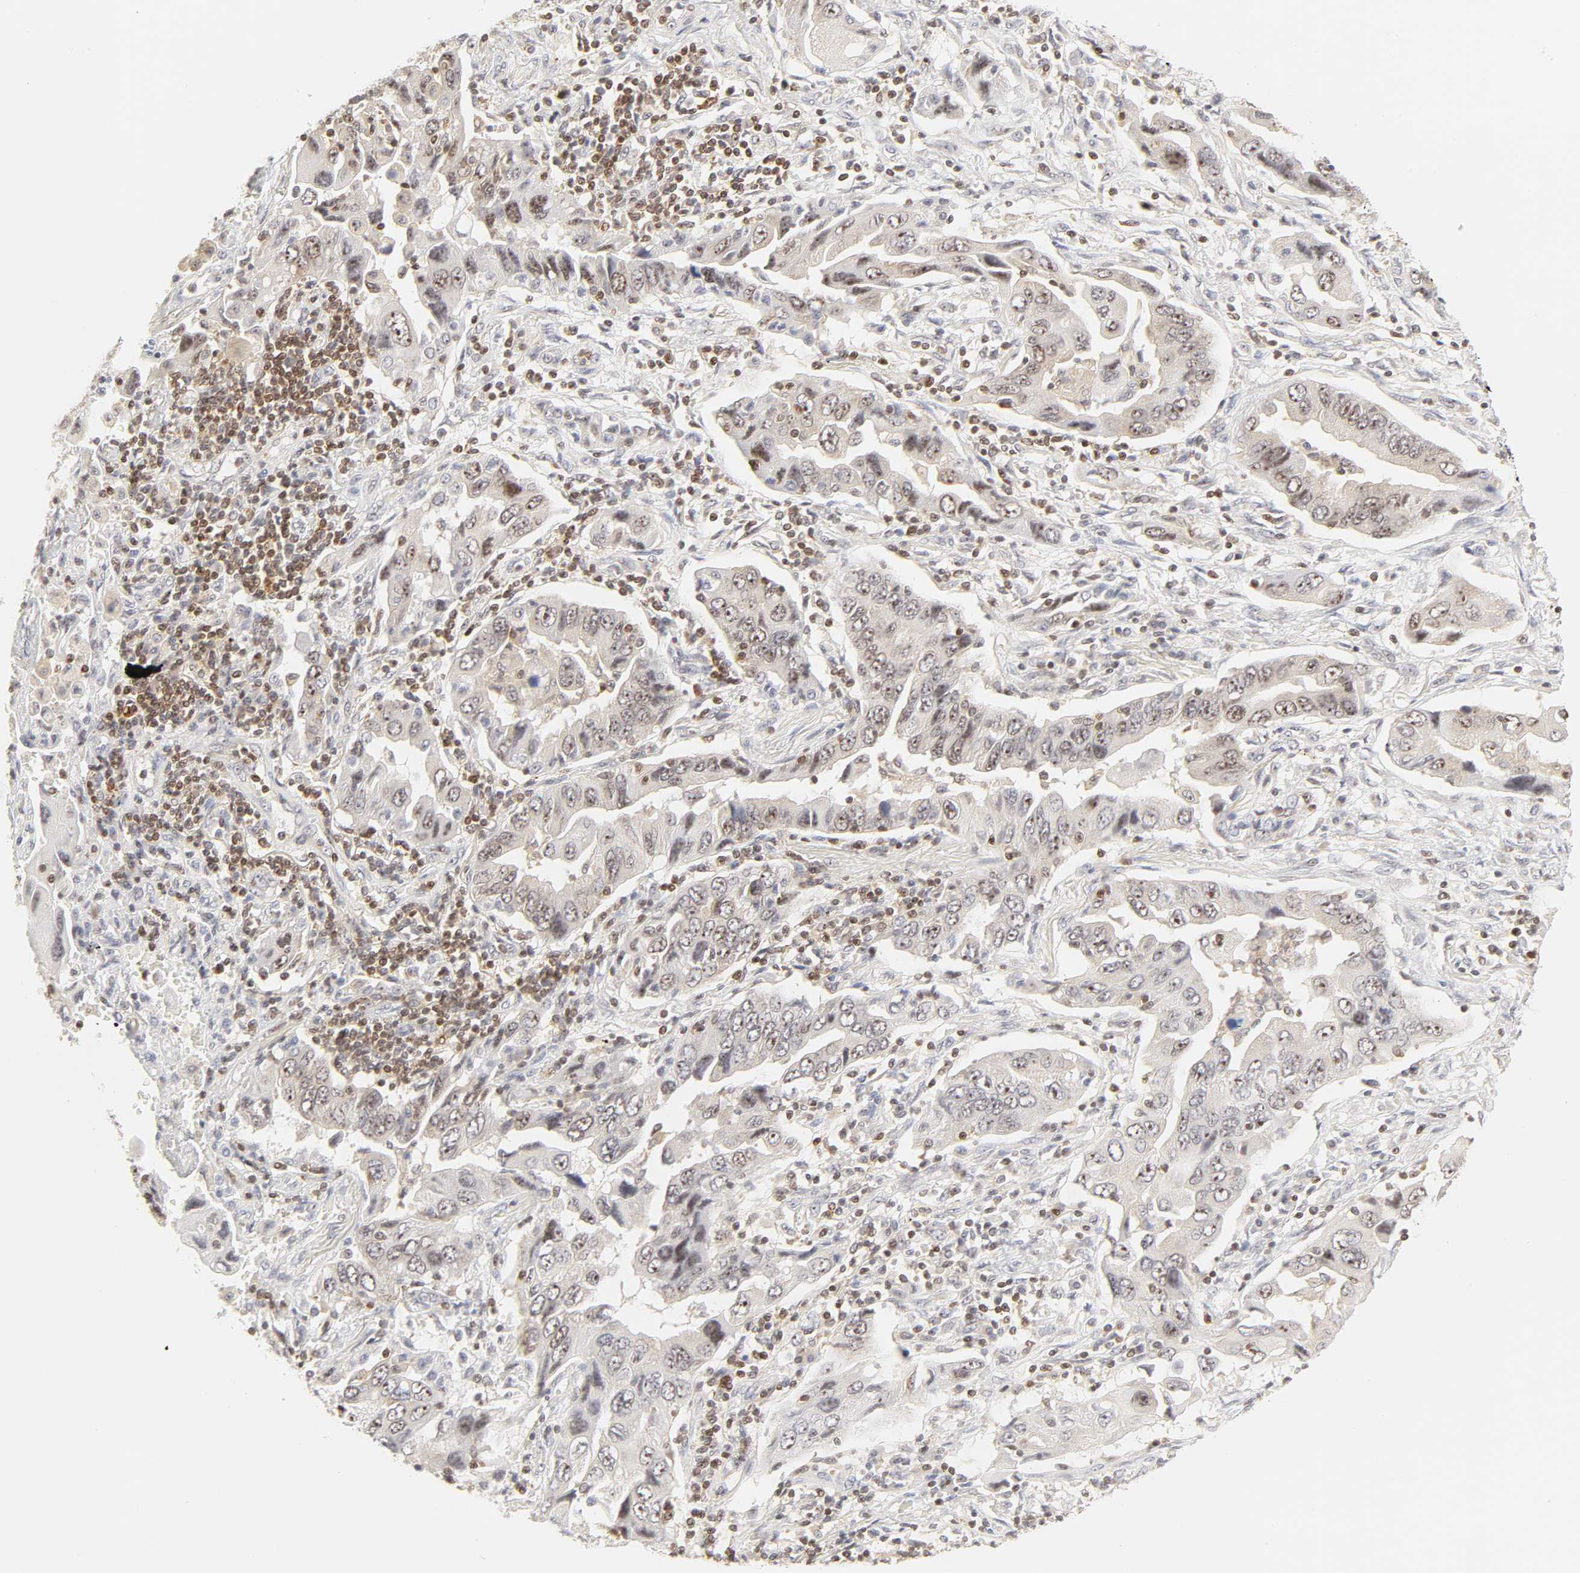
{"staining": {"intensity": "weak", "quantity": "<25%", "location": "nuclear"}, "tissue": "lung cancer", "cell_type": "Tumor cells", "image_type": "cancer", "snomed": [{"axis": "morphology", "description": "Adenocarcinoma, NOS"}, {"axis": "topography", "description": "Lung"}], "caption": "High magnification brightfield microscopy of lung cancer stained with DAB (3,3'-diaminobenzidine) (brown) and counterstained with hematoxylin (blue): tumor cells show no significant positivity.", "gene": "KIF2A", "patient": {"sex": "female", "age": 65}}